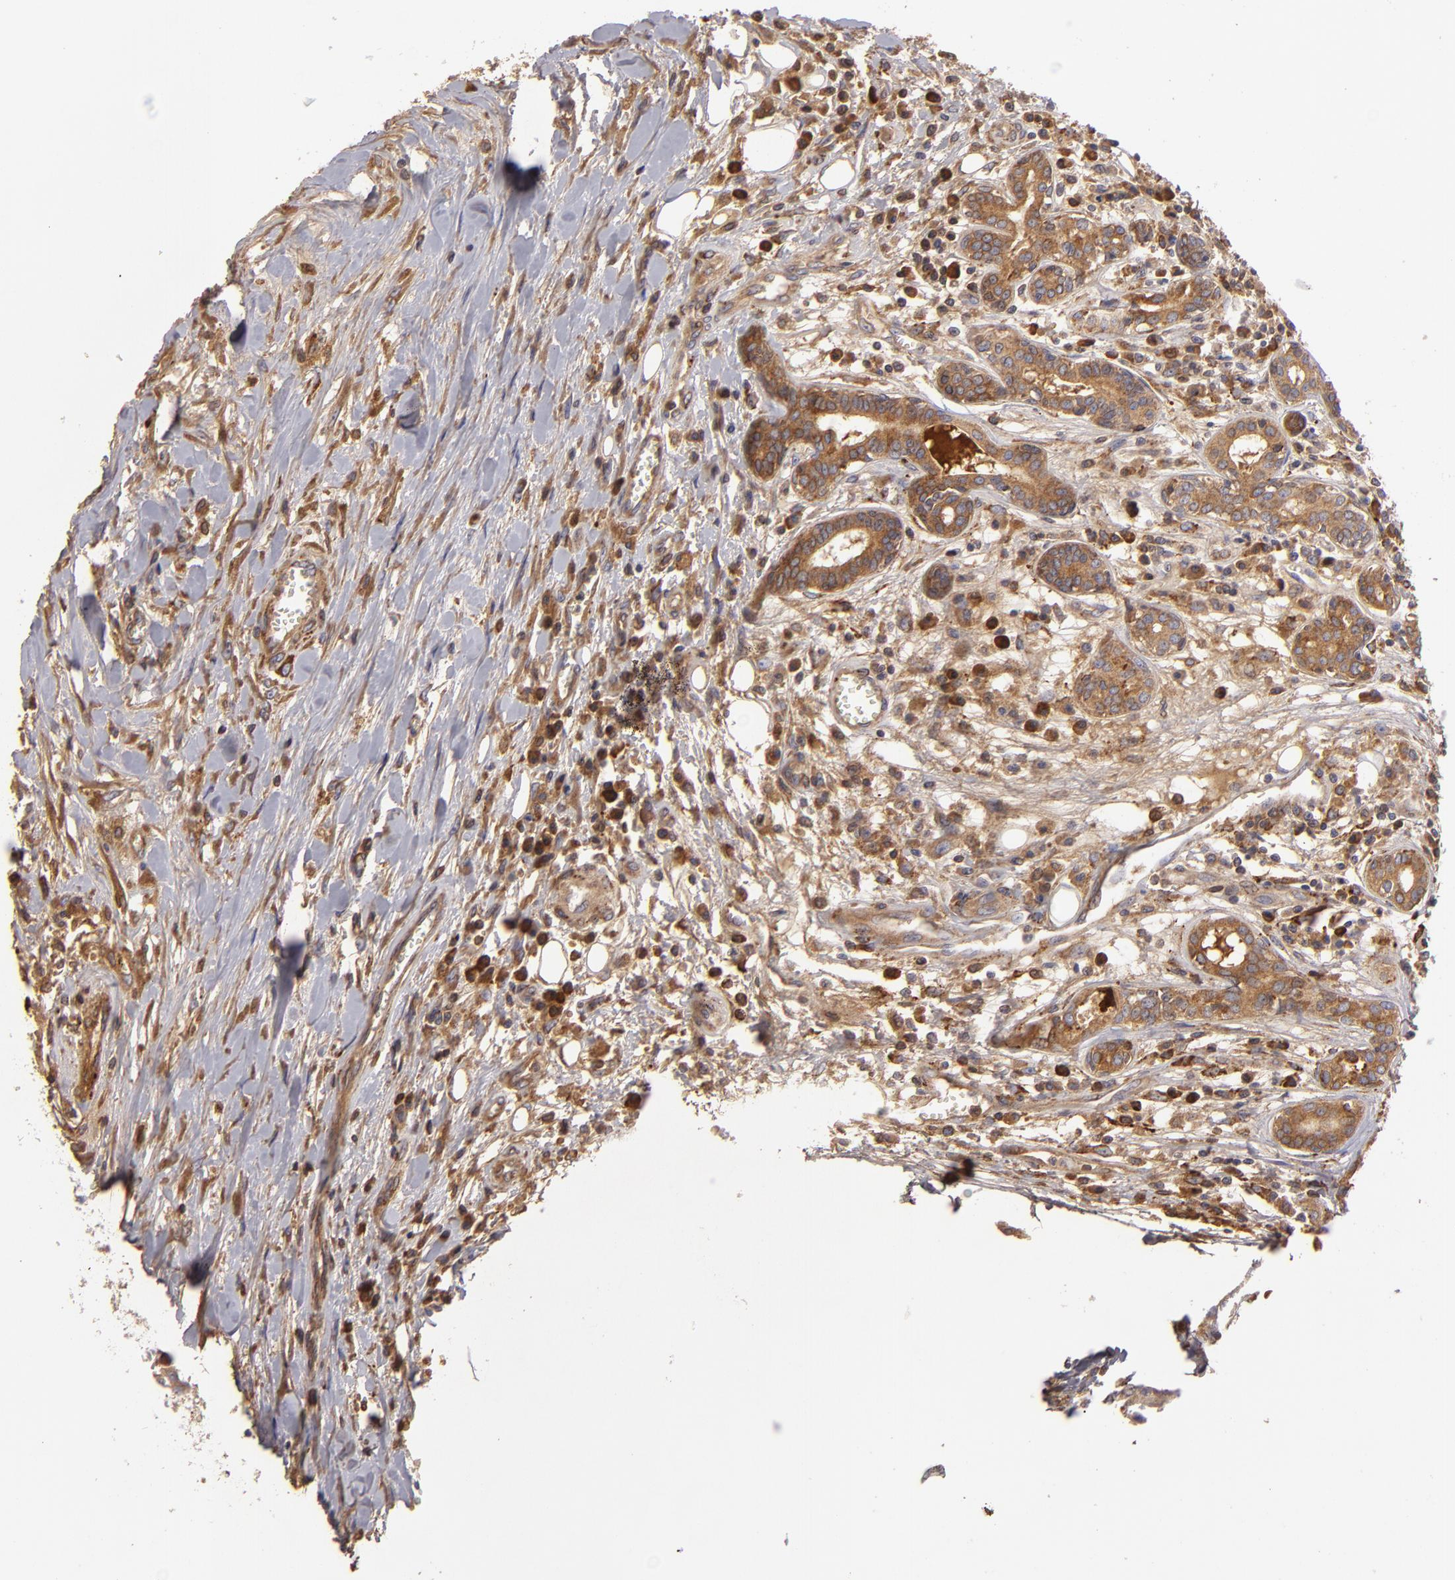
{"staining": {"intensity": "strong", "quantity": ">75%", "location": "cytoplasmic/membranous"}, "tissue": "head and neck cancer", "cell_type": "Tumor cells", "image_type": "cancer", "snomed": [{"axis": "morphology", "description": "Squamous cell carcinoma, NOS"}, {"axis": "morphology", "description": "Squamous cell carcinoma, metastatic, NOS"}, {"axis": "topography", "description": "Lymph node"}, {"axis": "topography", "description": "Salivary gland"}, {"axis": "topography", "description": "Head-Neck"}], "caption": "Head and neck cancer (metastatic squamous cell carcinoma) was stained to show a protein in brown. There is high levels of strong cytoplasmic/membranous positivity in about >75% of tumor cells.", "gene": "CFB", "patient": {"sex": "female", "age": 74}}